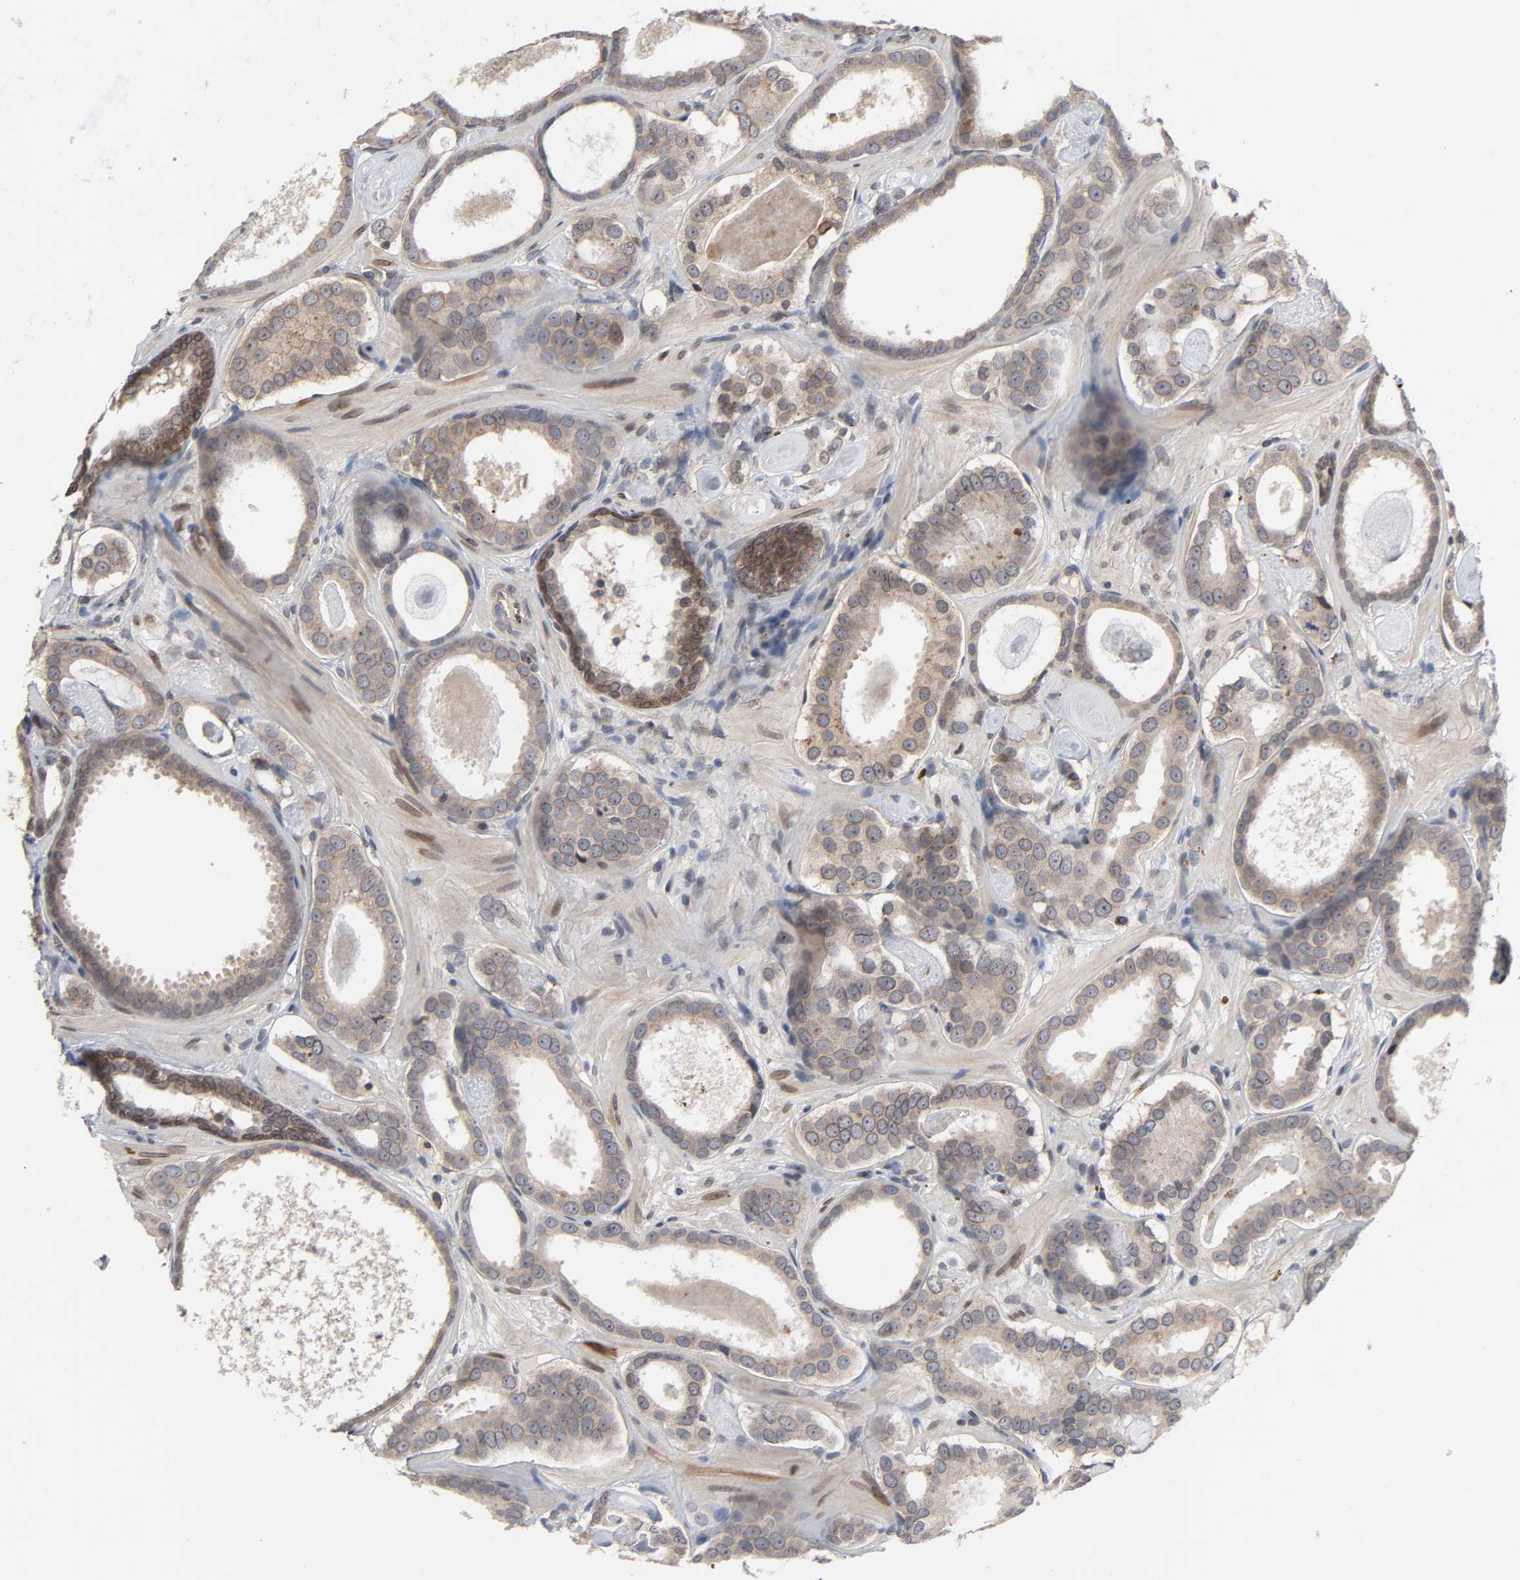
{"staining": {"intensity": "weak", "quantity": ">75%", "location": "cytoplasmic/membranous"}, "tissue": "prostate cancer", "cell_type": "Tumor cells", "image_type": "cancer", "snomed": [{"axis": "morphology", "description": "Adenocarcinoma, Low grade"}, {"axis": "topography", "description": "Prostate"}], "caption": "Immunohistochemical staining of low-grade adenocarcinoma (prostate) displays low levels of weak cytoplasmic/membranous expression in about >75% of tumor cells.", "gene": "CCDC175", "patient": {"sex": "male", "age": 57}}